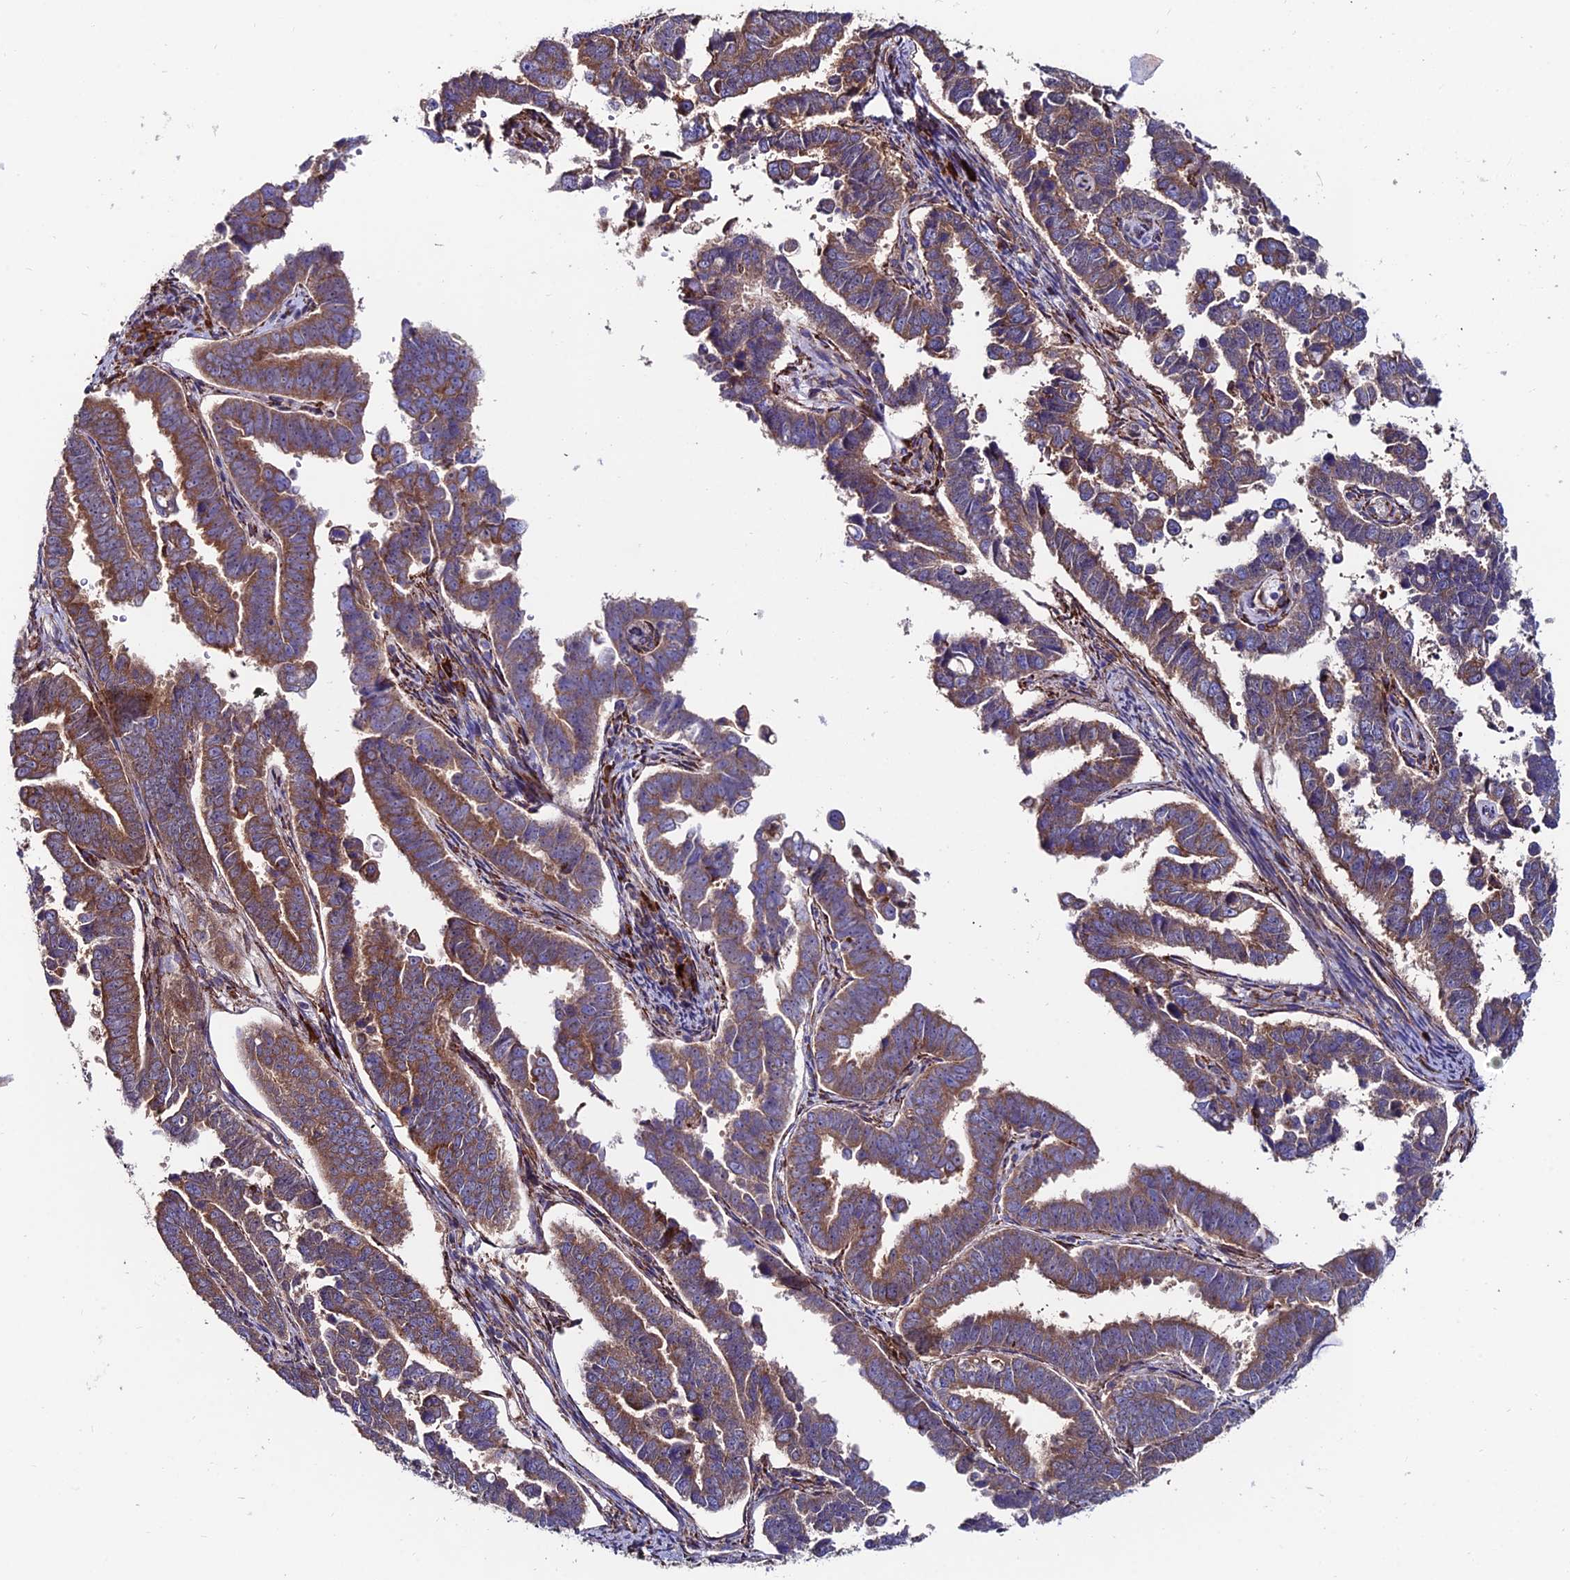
{"staining": {"intensity": "strong", "quantity": ">75%", "location": "cytoplasmic/membranous"}, "tissue": "endometrial cancer", "cell_type": "Tumor cells", "image_type": "cancer", "snomed": [{"axis": "morphology", "description": "Adenocarcinoma, NOS"}, {"axis": "topography", "description": "Endometrium"}], "caption": "The immunohistochemical stain highlights strong cytoplasmic/membranous staining in tumor cells of endometrial cancer tissue.", "gene": "EIF3K", "patient": {"sex": "female", "age": 75}}